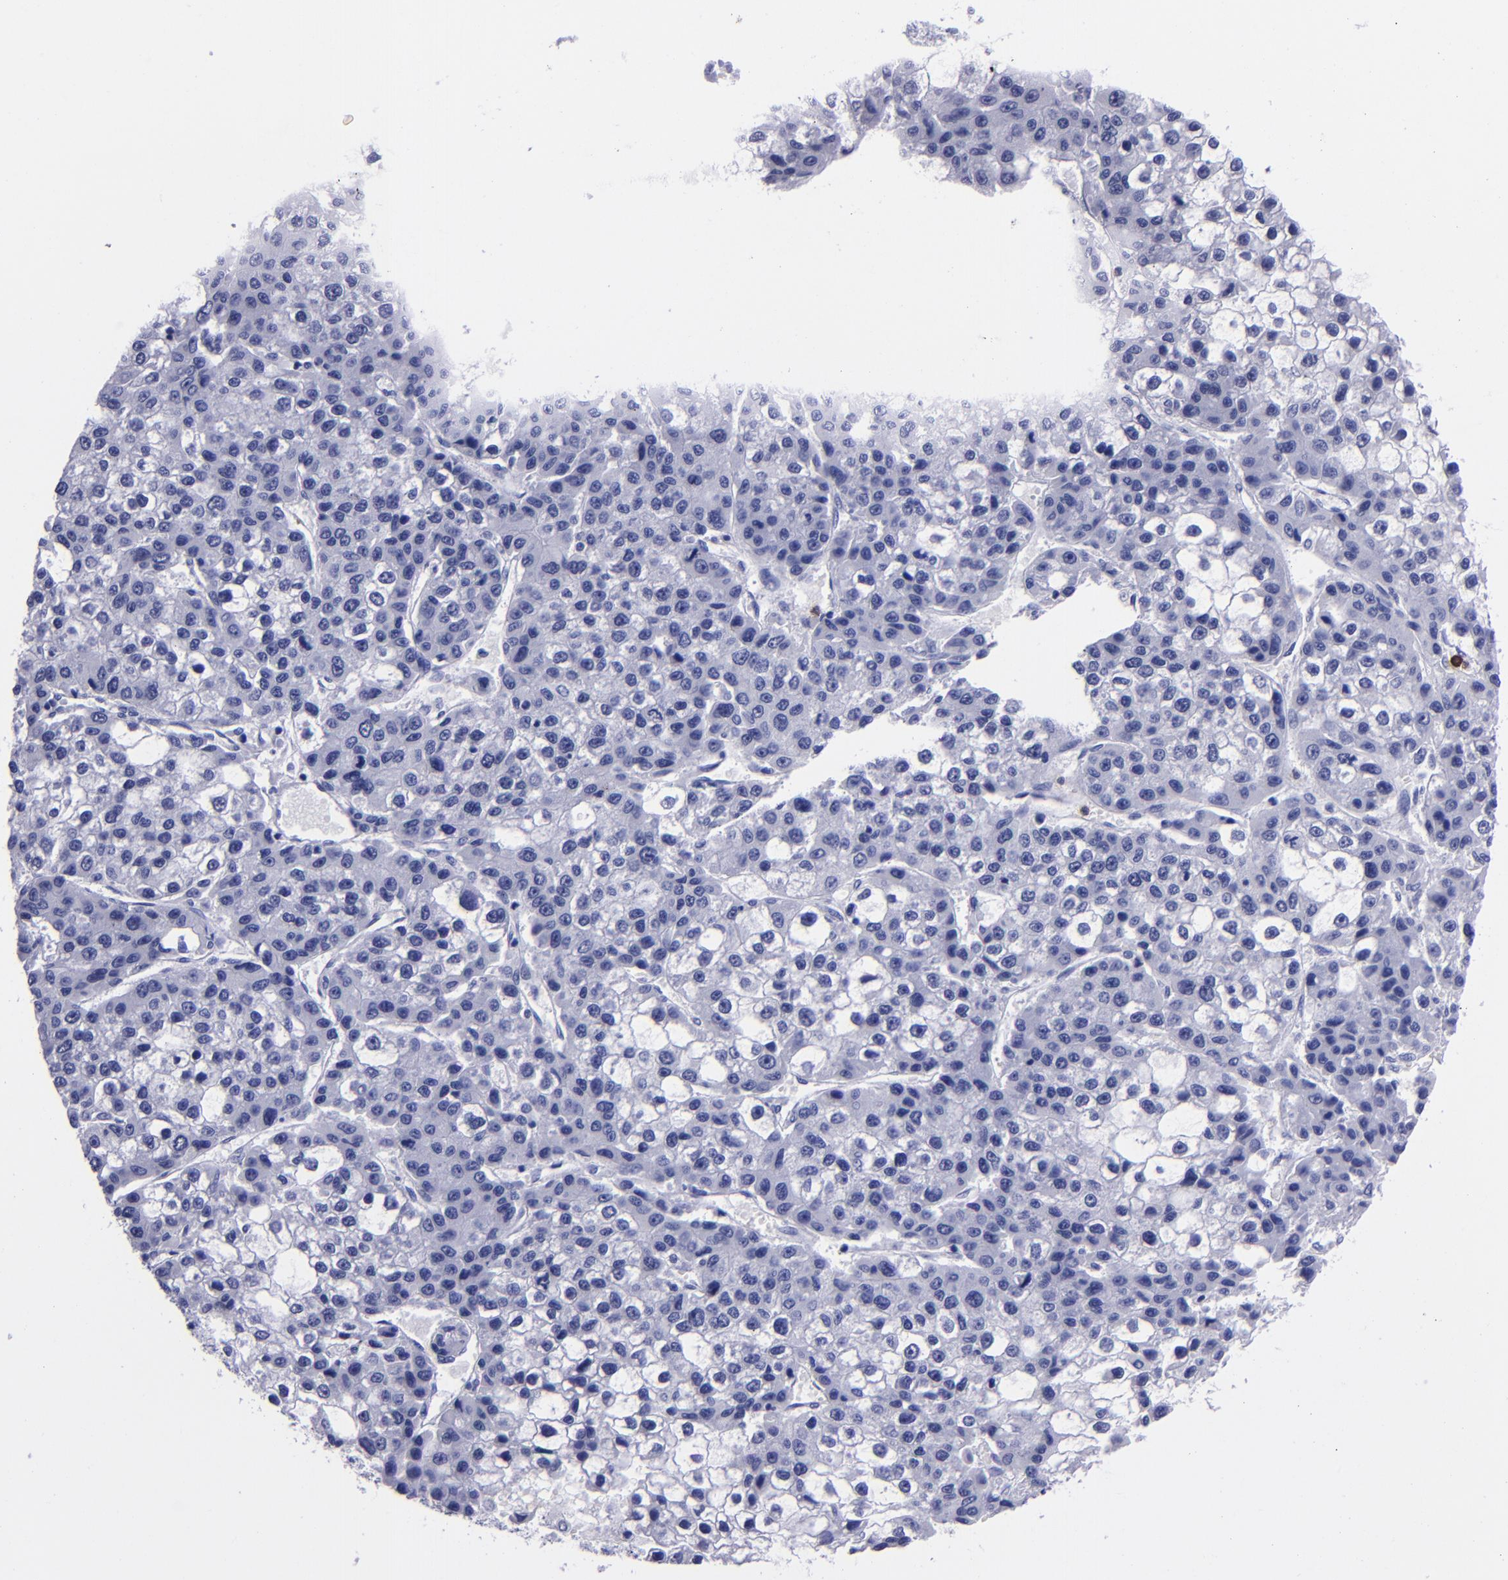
{"staining": {"intensity": "negative", "quantity": "none", "location": "none"}, "tissue": "liver cancer", "cell_type": "Tumor cells", "image_type": "cancer", "snomed": [{"axis": "morphology", "description": "Carcinoma, Hepatocellular, NOS"}, {"axis": "topography", "description": "Liver"}], "caption": "An immunohistochemistry micrograph of liver cancer (hepatocellular carcinoma) is shown. There is no staining in tumor cells of liver cancer (hepatocellular carcinoma).", "gene": "CR1", "patient": {"sex": "female", "age": 66}}